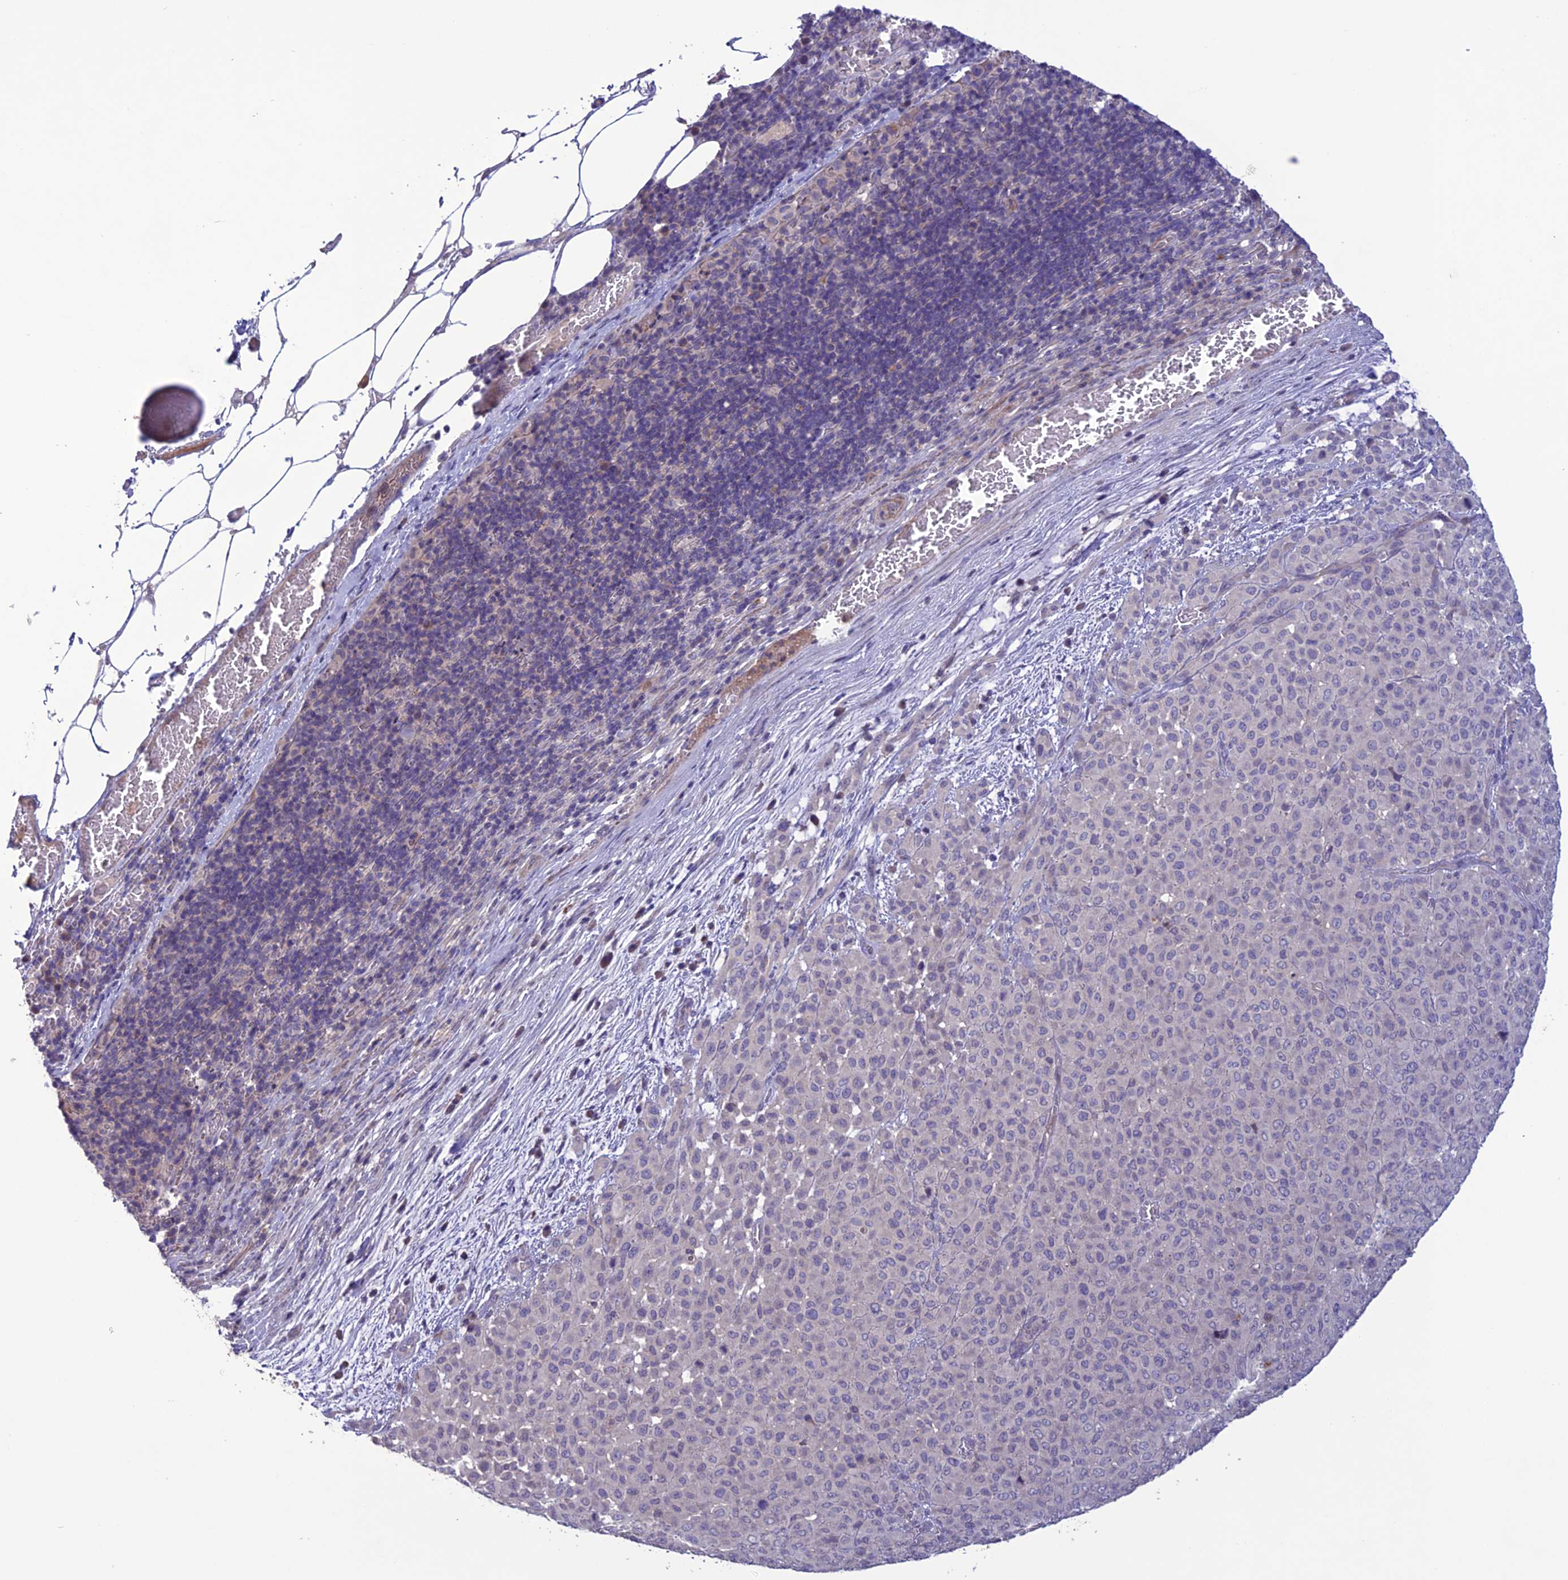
{"staining": {"intensity": "negative", "quantity": "none", "location": "none"}, "tissue": "melanoma", "cell_type": "Tumor cells", "image_type": "cancer", "snomed": [{"axis": "morphology", "description": "Malignant melanoma, Metastatic site"}, {"axis": "topography", "description": "Skin"}], "caption": "Immunohistochemistry (IHC) histopathology image of melanoma stained for a protein (brown), which shows no expression in tumor cells.", "gene": "C2orf76", "patient": {"sex": "female", "age": 81}}